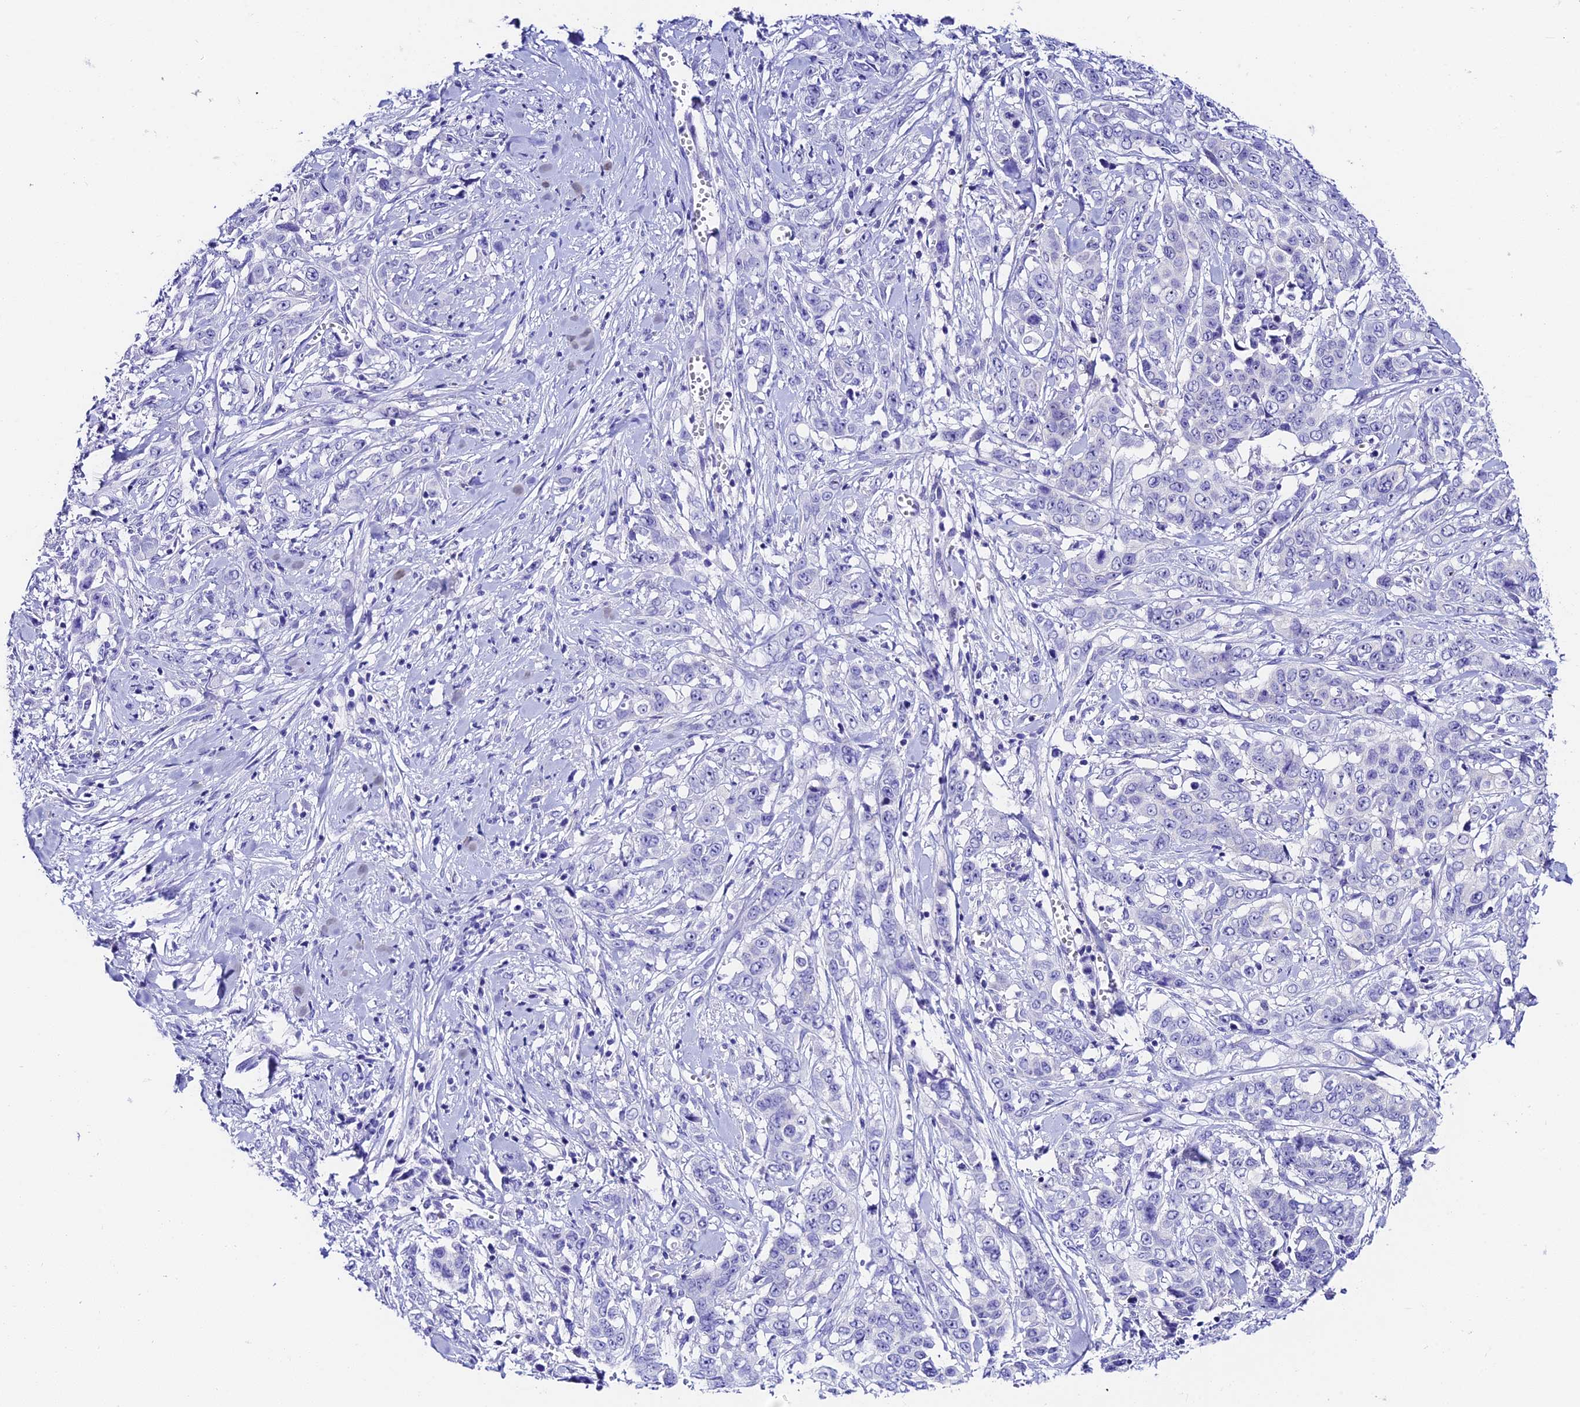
{"staining": {"intensity": "negative", "quantity": "none", "location": "none"}, "tissue": "stomach cancer", "cell_type": "Tumor cells", "image_type": "cancer", "snomed": [{"axis": "morphology", "description": "Adenocarcinoma, NOS"}, {"axis": "topography", "description": "Stomach, upper"}], "caption": "Histopathology image shows no protein positivity in tumor cells of stomach cancer tissue.", "gene": "DUSP29", "patient": {"sex": "male", "age": 62}}